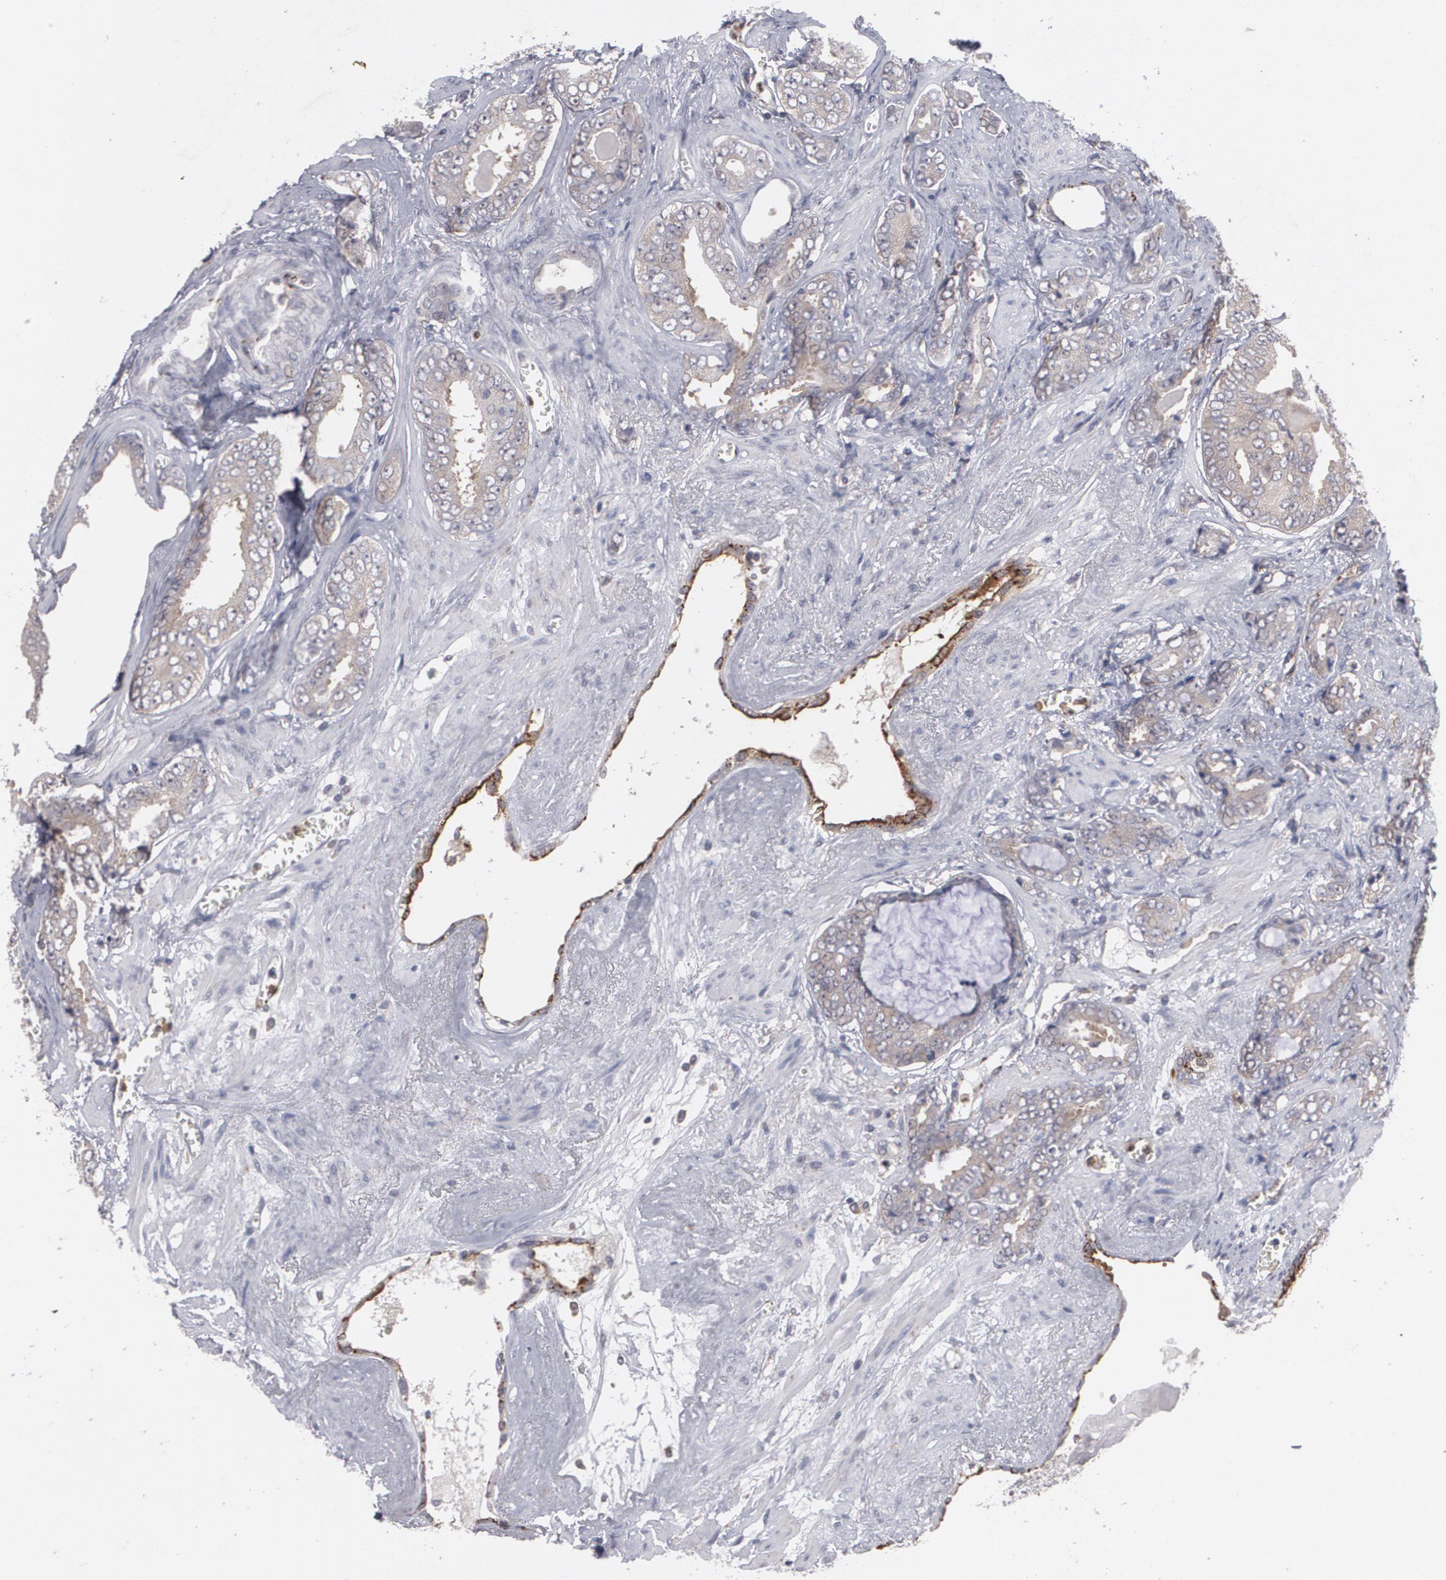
{"staining": {"intensity": "weak", "quantity": ">75%", "location": "cytoplasmic/membranous"}, "tissue": "prostate cancer", "cell_type": "Tumor cells", "image_type": "cancer", "snomed": [{"axis": "morphology", "description": "Adenocarcinoma, Medium grade"}, {"axis": "topography", "description": "Prostate"}], "caption": "Immunohistochemistry (IHC) image of neoplastic tissue: prostate cancer stained using IHC shows low levels of weak protein expression localized specifically in the cytoplasmic/membranous of tumor cells, appearing as a cytoplasmic/membranous brown color.", "gene": "HTT", "patient": {"sex": "male", "age": 79}}